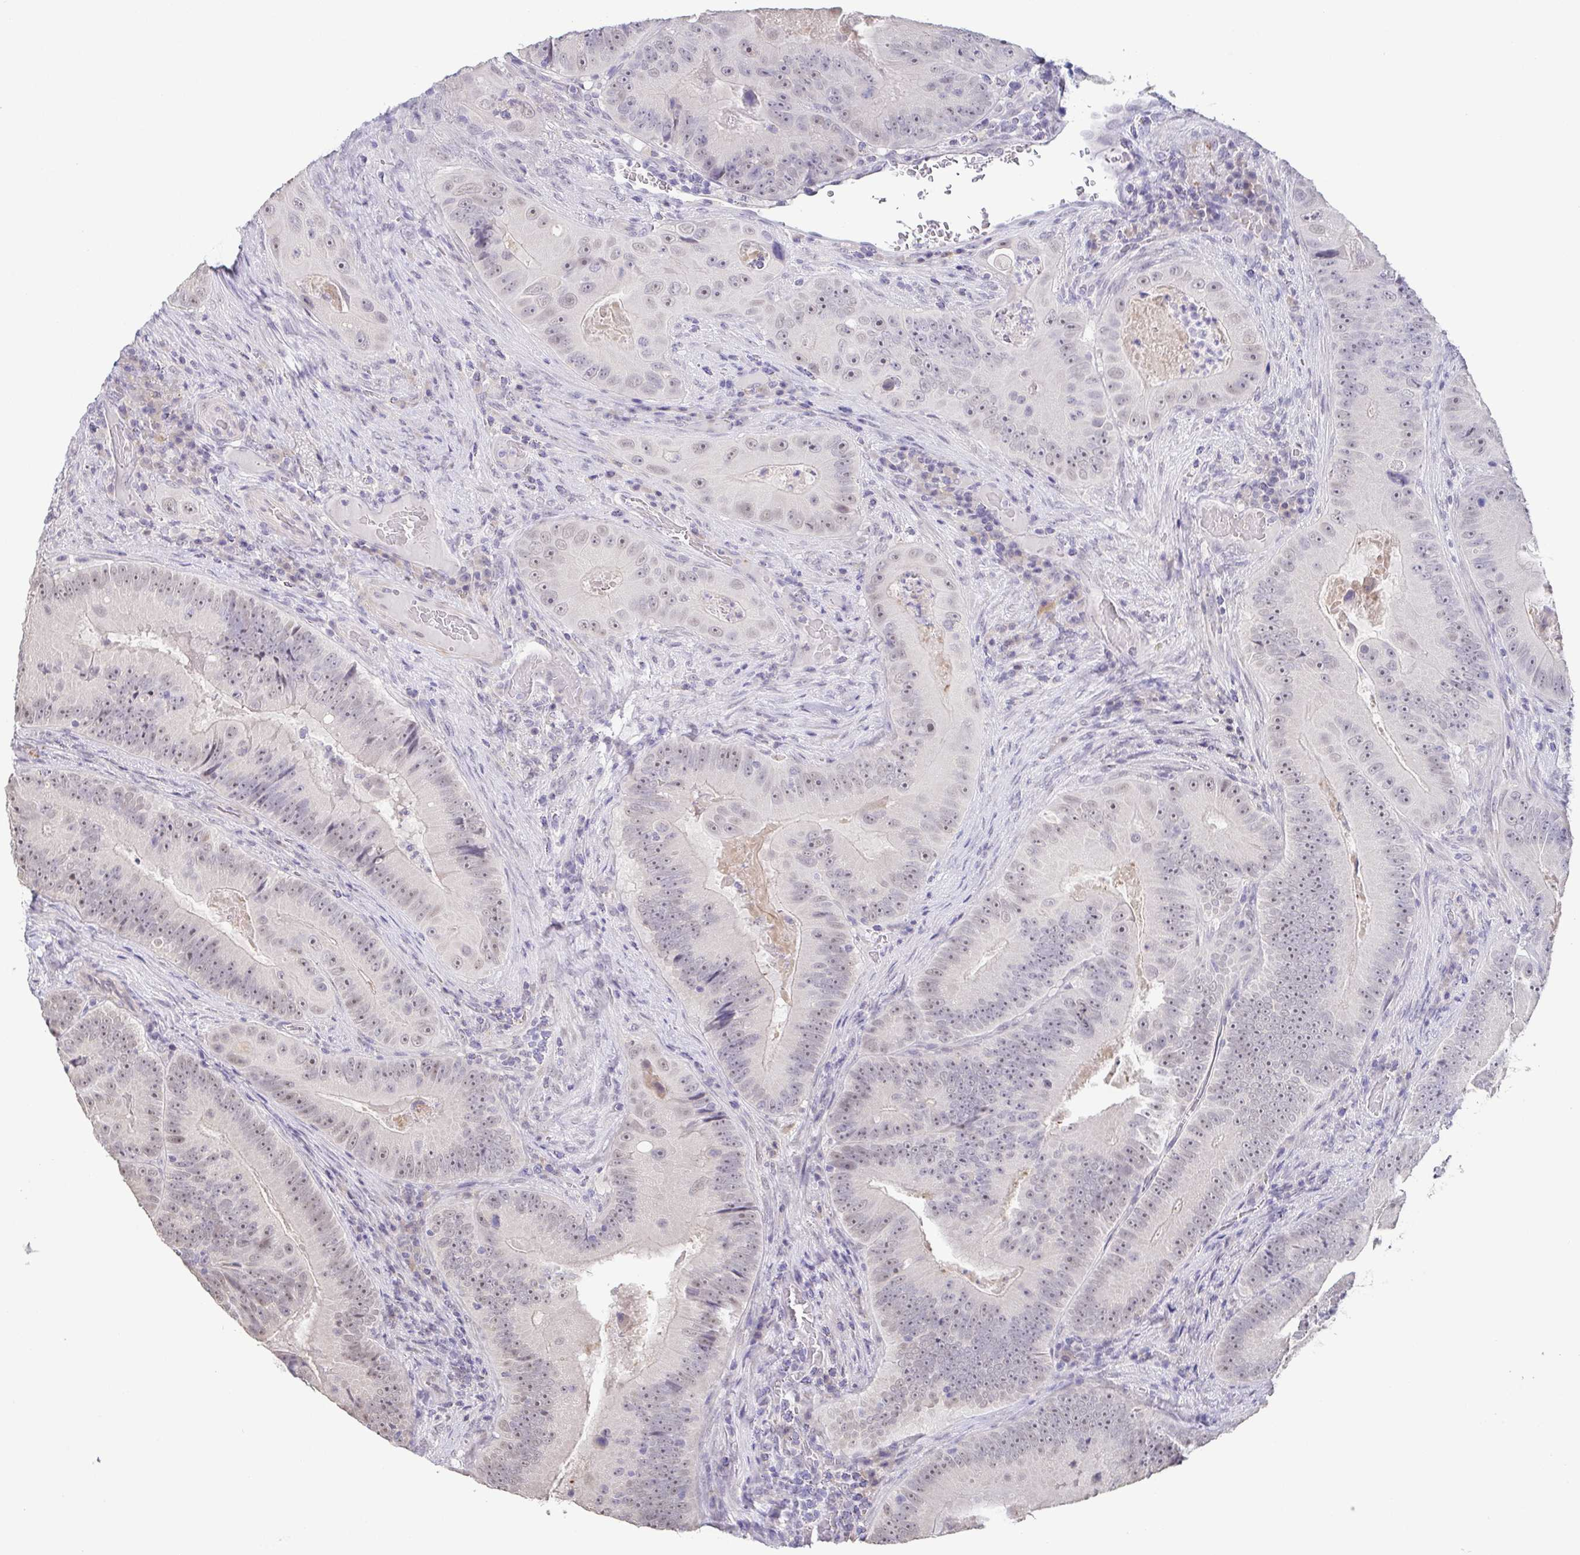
{"staining": {"intensity": "weak", "quantity": "25%-75%", "location": "nuclear"}, "tissue": "colorectal cancer", "cell_type": "Tumor cells", "image_type": "cancer", "snomed": [{"axis": "morphology", "description": "Adenocarcinoma, NOS"}, {"axis": "topography", "description": "Colon"}], "caption": "About 25%-75% of tumor cells in human colorectal cancer (adenocarcinoma) show weak nuclear protein expression as visualized by brown immunohistochemical staining.", "gene": "NEFH", "patient": {"sex": "female", "age": 86}}